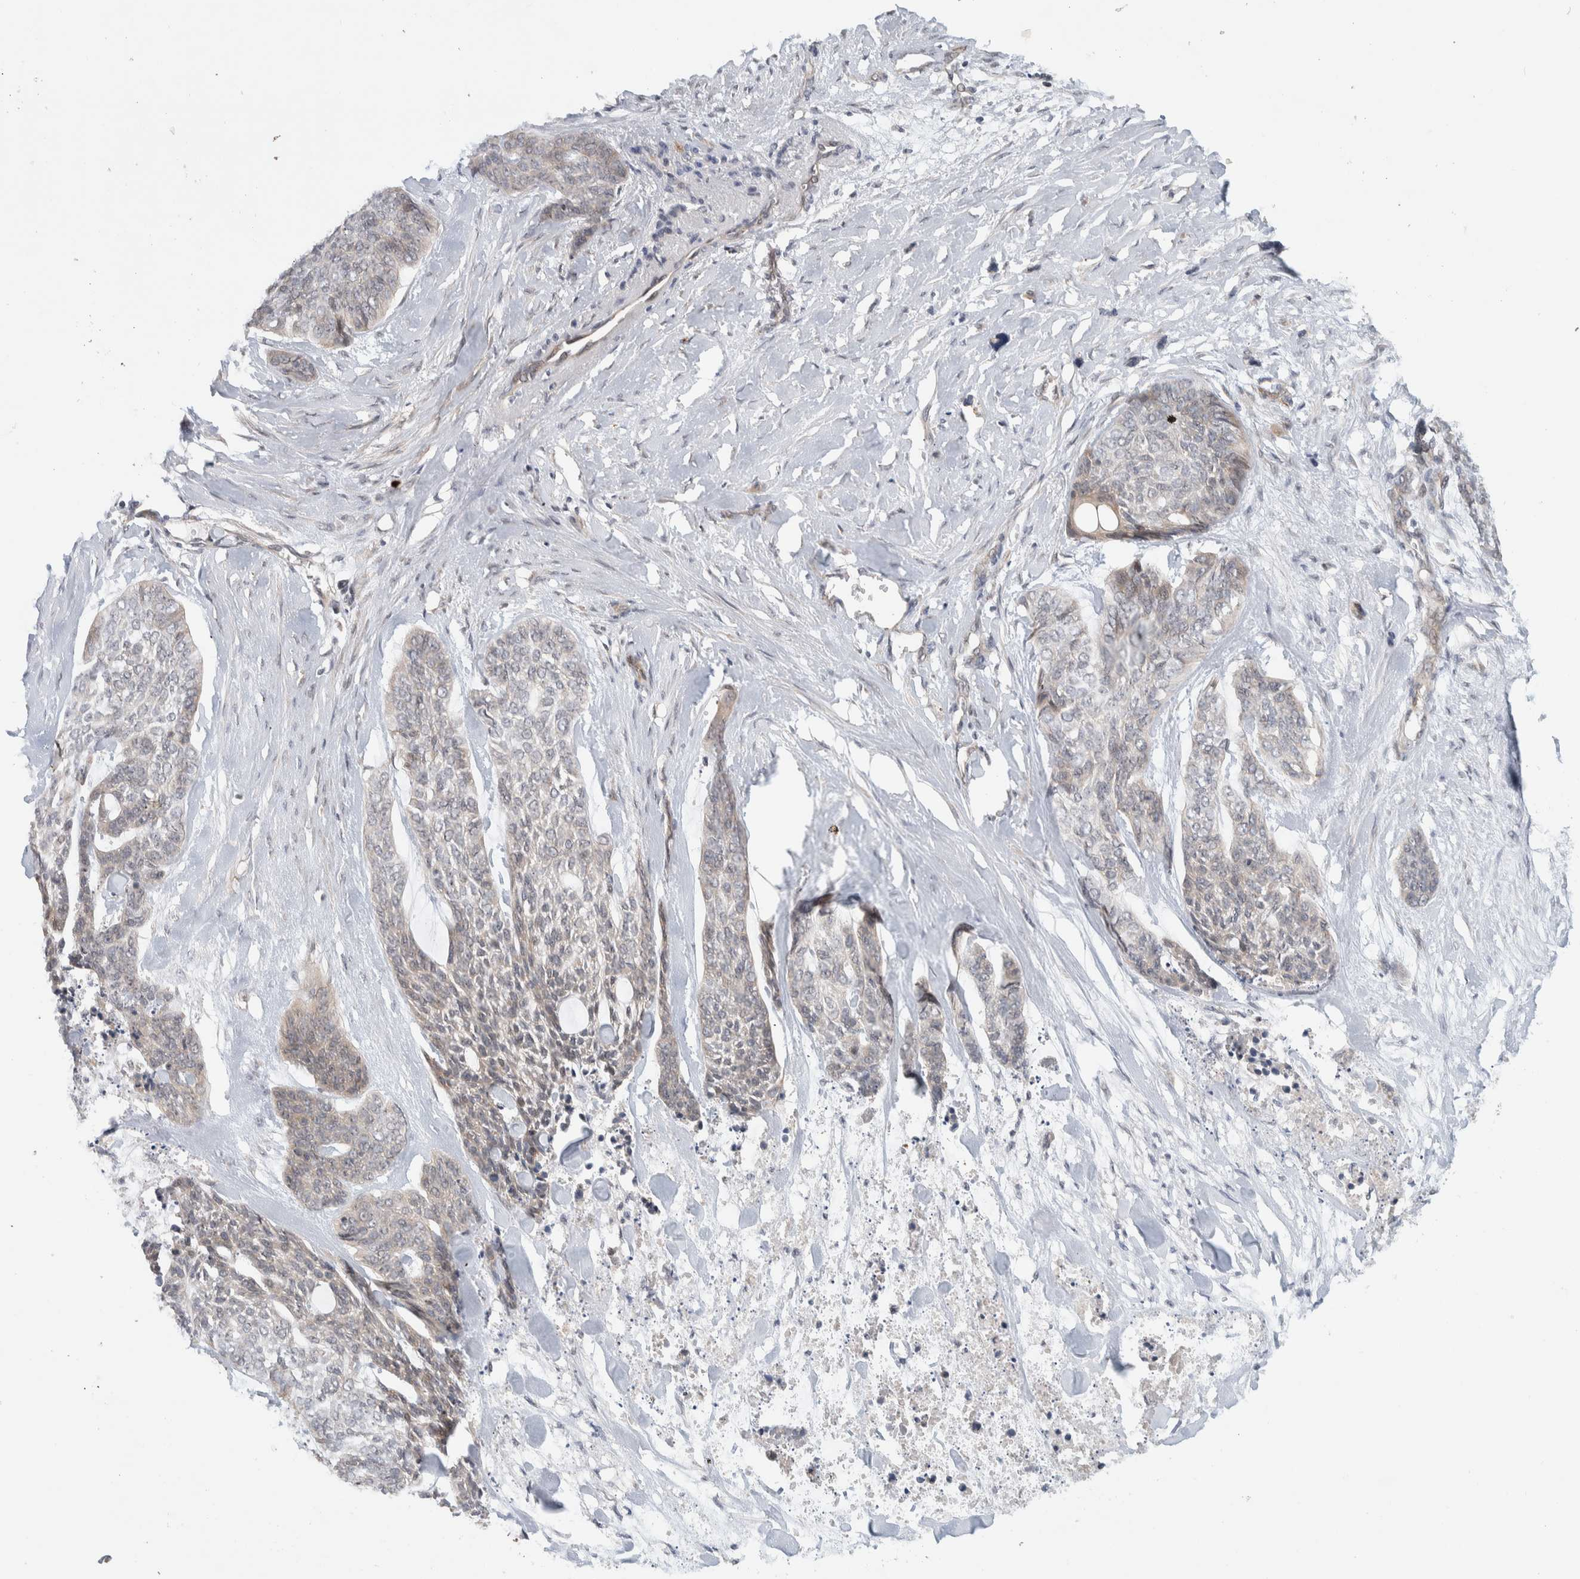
{"staining": {"intensity": "negative", "quantity": "none", "location": "none"}, "tissue": "skin cancer", "cell_type": "Tumor cells", "image_type": "cancer", "snomed": [{"axis": "morphology", "description": "Basal cell carcinoma"}, {"axis": "topography", "description": "Skin"}], "caption": "An image of human basal cell carcinoma (skin) is negative for staining in tumor cells. The staining was performed using DAB to visualize the protein expression in brown, while the nuclei were stained in blue with hematoxylin (Magnification: 20x).", "gene": "DEPTOR", "patient": {"sex": "female", "age": 64}}